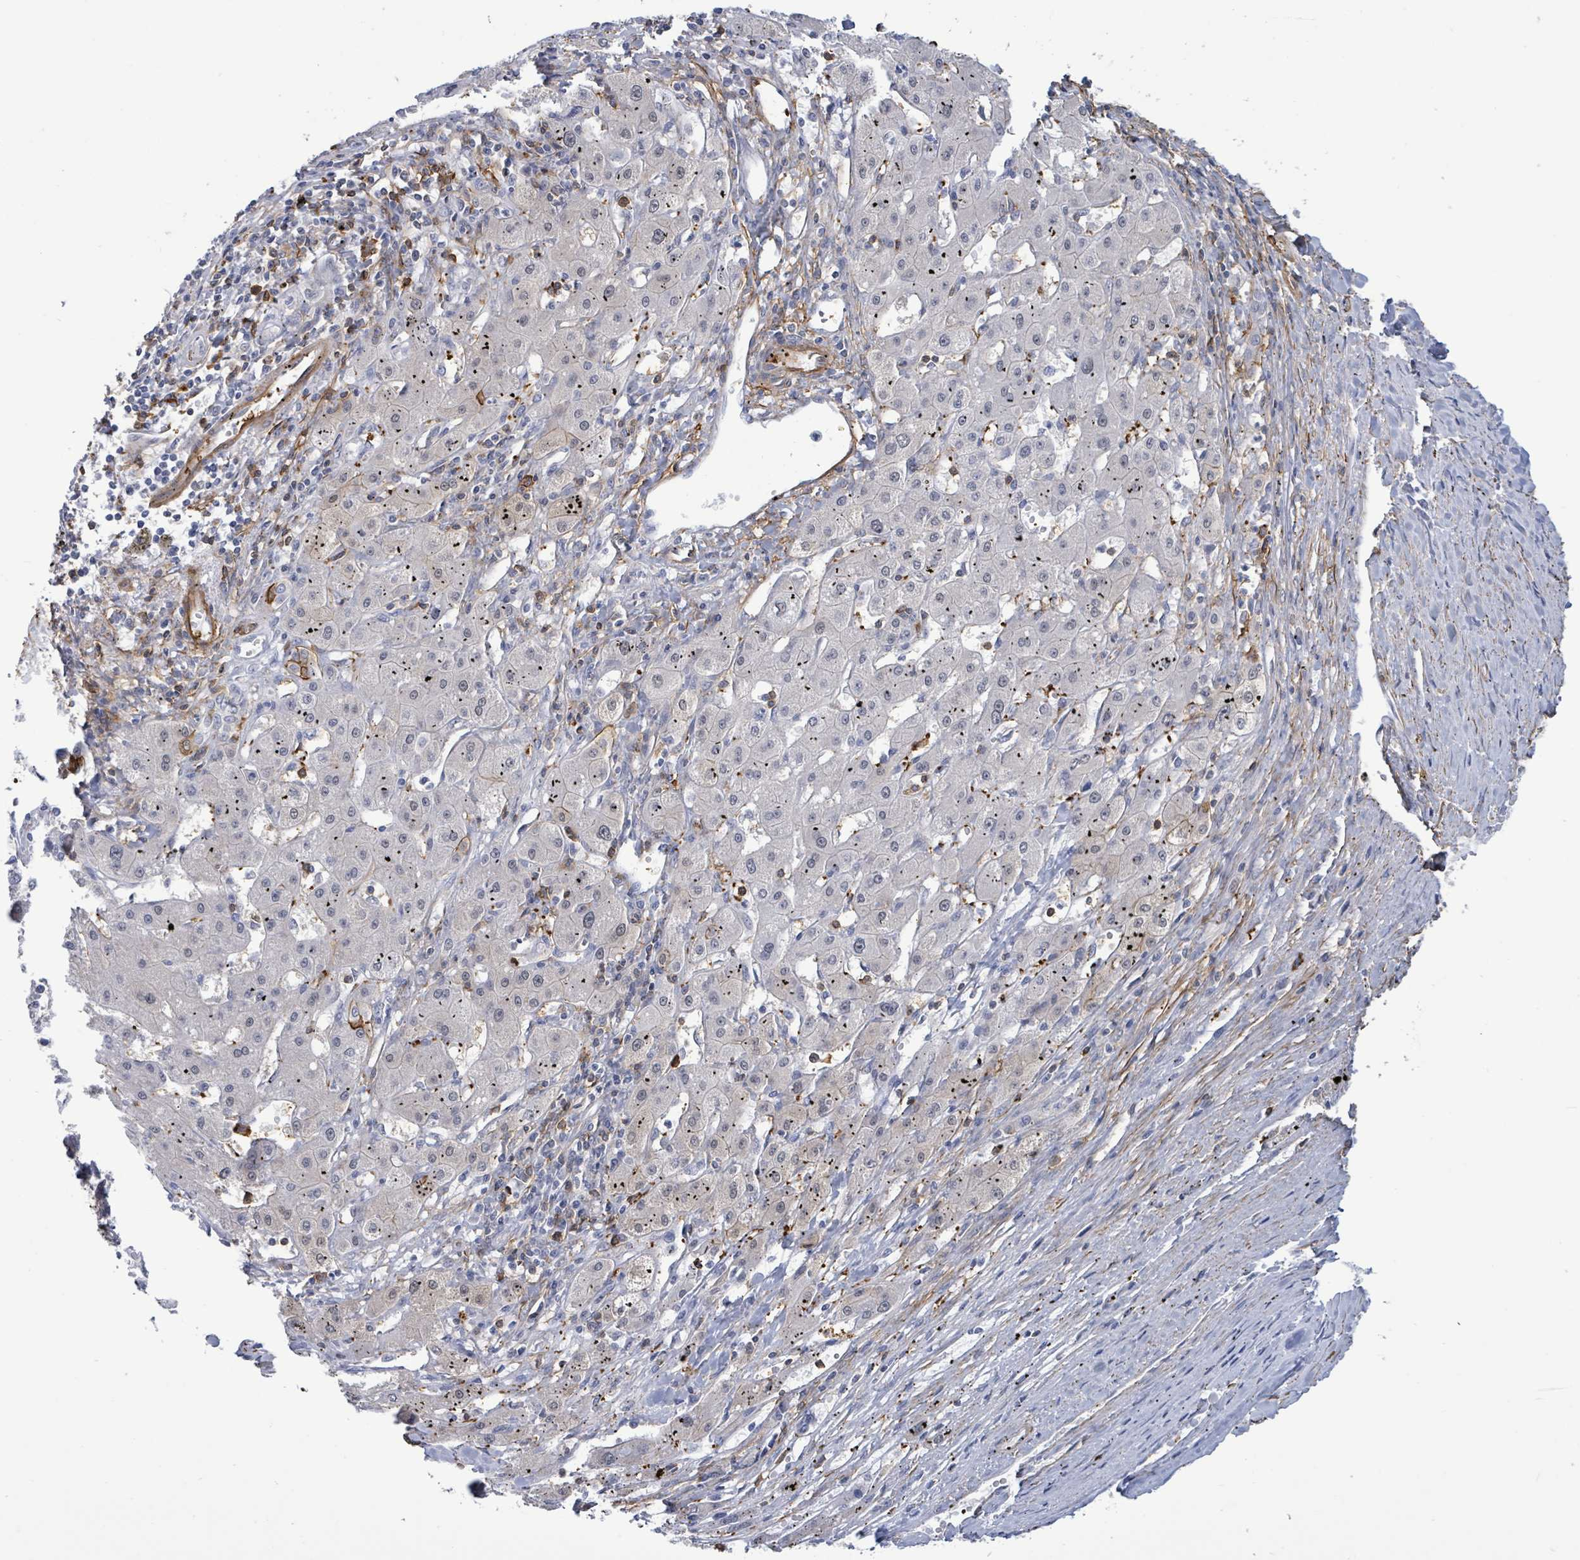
{"staining": {"intensity": "negative", "quantity": "none", "location": "none"}, "tissue": "liver cancer", "cell_type": "Tumor cells", "image_type": "cancer", "snomed": [{"axis": "morphology", "description": "Carcinoma, Hepatocellular, NOS"}, {"axis": "topography", "description": "Liver"}], "caption": "A high-resolution micrograph shows immunohistochemistry (IHC) staining of liver cancer, which displays no significant positivity in tumor cells. The staining was performed using DAB to visualize the protein expression in brown, while the nuclei were stained in blue with hematoxylin (Magnification: 20x).", "gene": "PRKRIP1", "patient": {"sex": "male", "age": 72}}